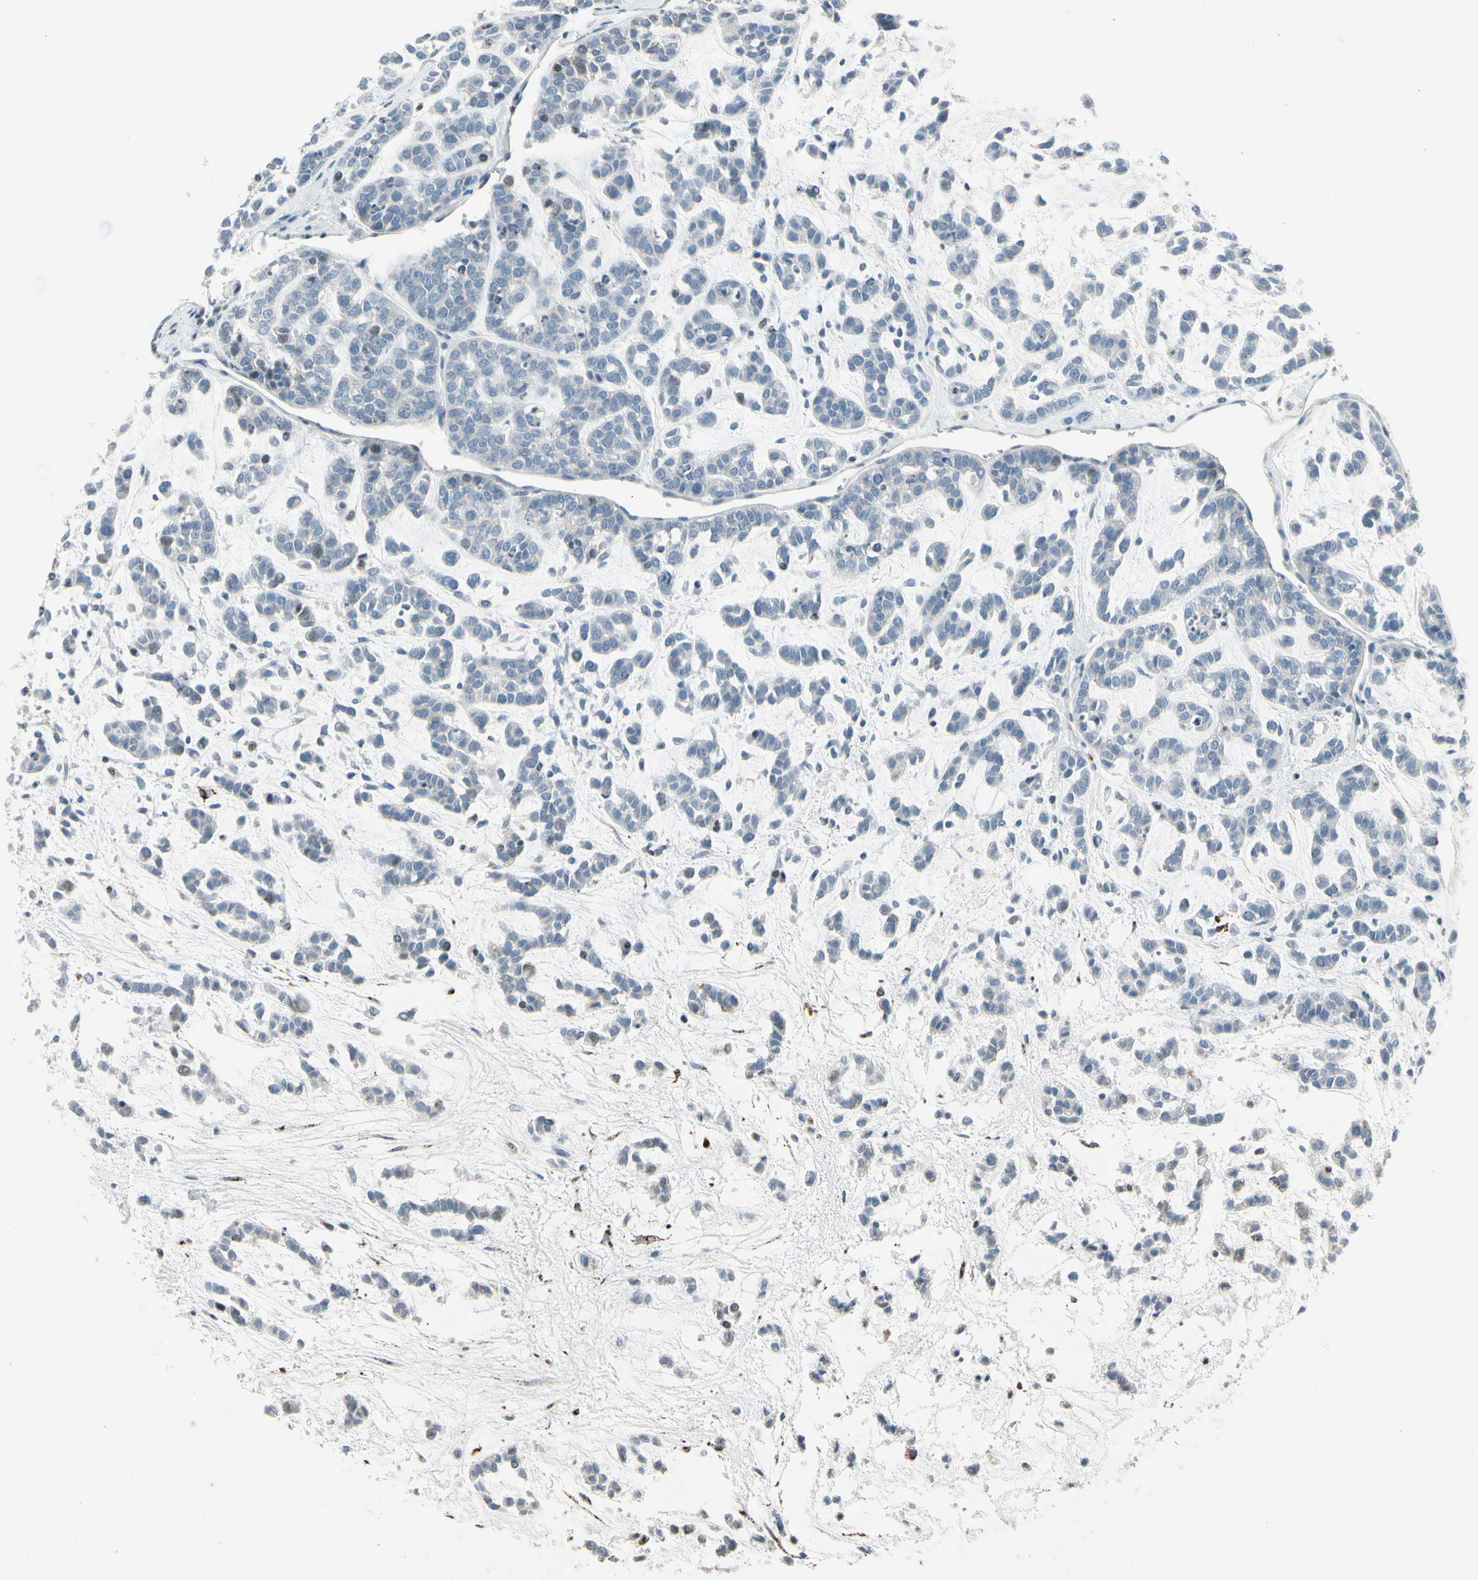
{"staining": {"intensity": "negative", "quantity": "none", "location": "none"}, "tissue": "head and neck cancer", "cell_type": "Tumor cells", "image_type": "cancer", "snomed": [{"axis": "morphology", "description": "Adenocarcinoma, NOS"}, {"axis": "morphology", "description": "Adenoma, NOS"}, {"axis": "topography", "description": "Head-Neck"}], "caption": "There is no significant positivity in tumor cells of head and neck cancer (adenocarcinoma).", "gene": "ARG2", "patient": {"sex": "female", "age": 55}}